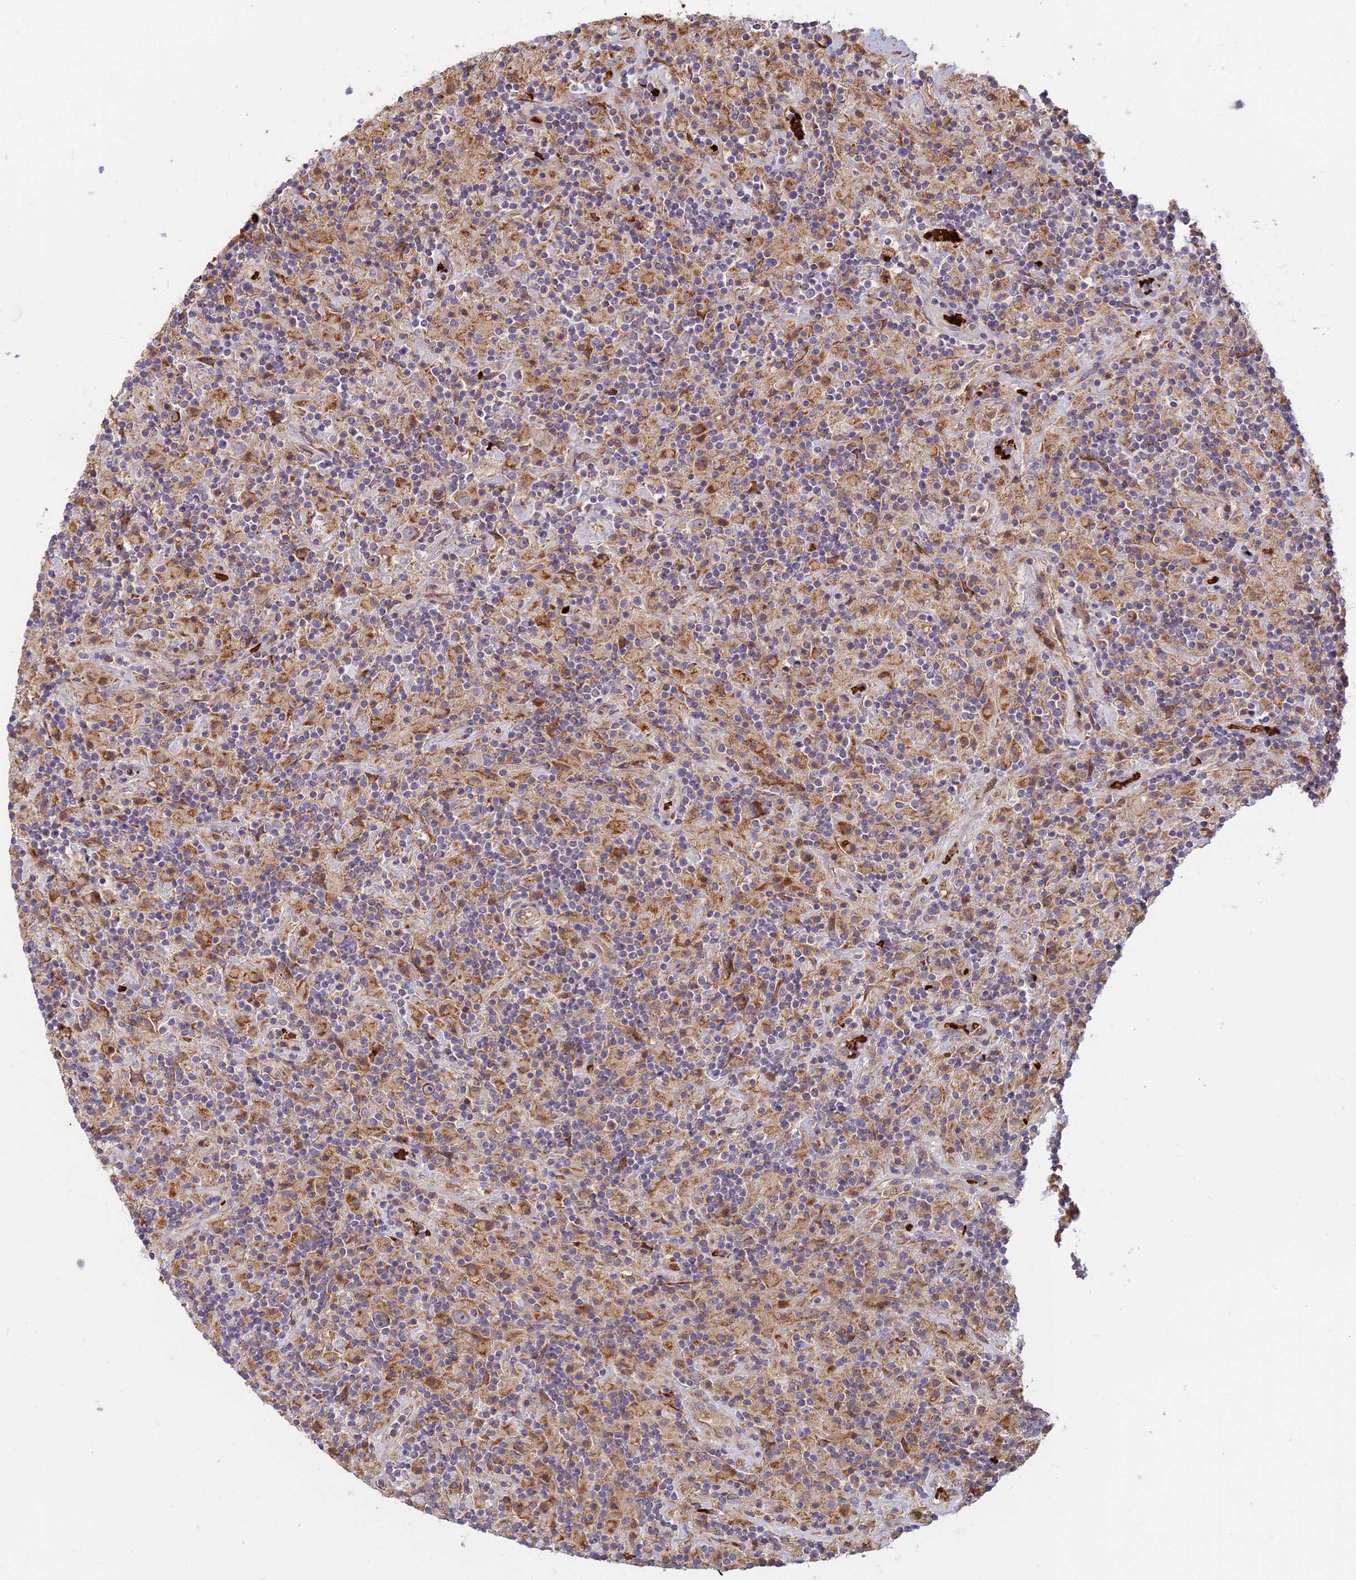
{"staining": {"intensity": "weak", "quantity": "25%-75%", "location": "cytoplasmic/membranous"}, "tissue": "lymphoma", "cell_type": "Tumor cells", "image_type": "cancer", "snomed": [{"axis": "morphology", "description": "Hodgkin's disease, NOS"}, {"axis": "topography", "description": "Lymph node"}], "caption": "Protein analysis of lymphoma tissue reveals weak cytoplasmic/membranous staining in about 25%-75% of tumor cells. (DAB (3,3'-diaminobenzidine) = brown stain, brightfield microscopy at high magnification).", "gene": "UFSP2", "patient": {"sex": "male", "age": 70}}